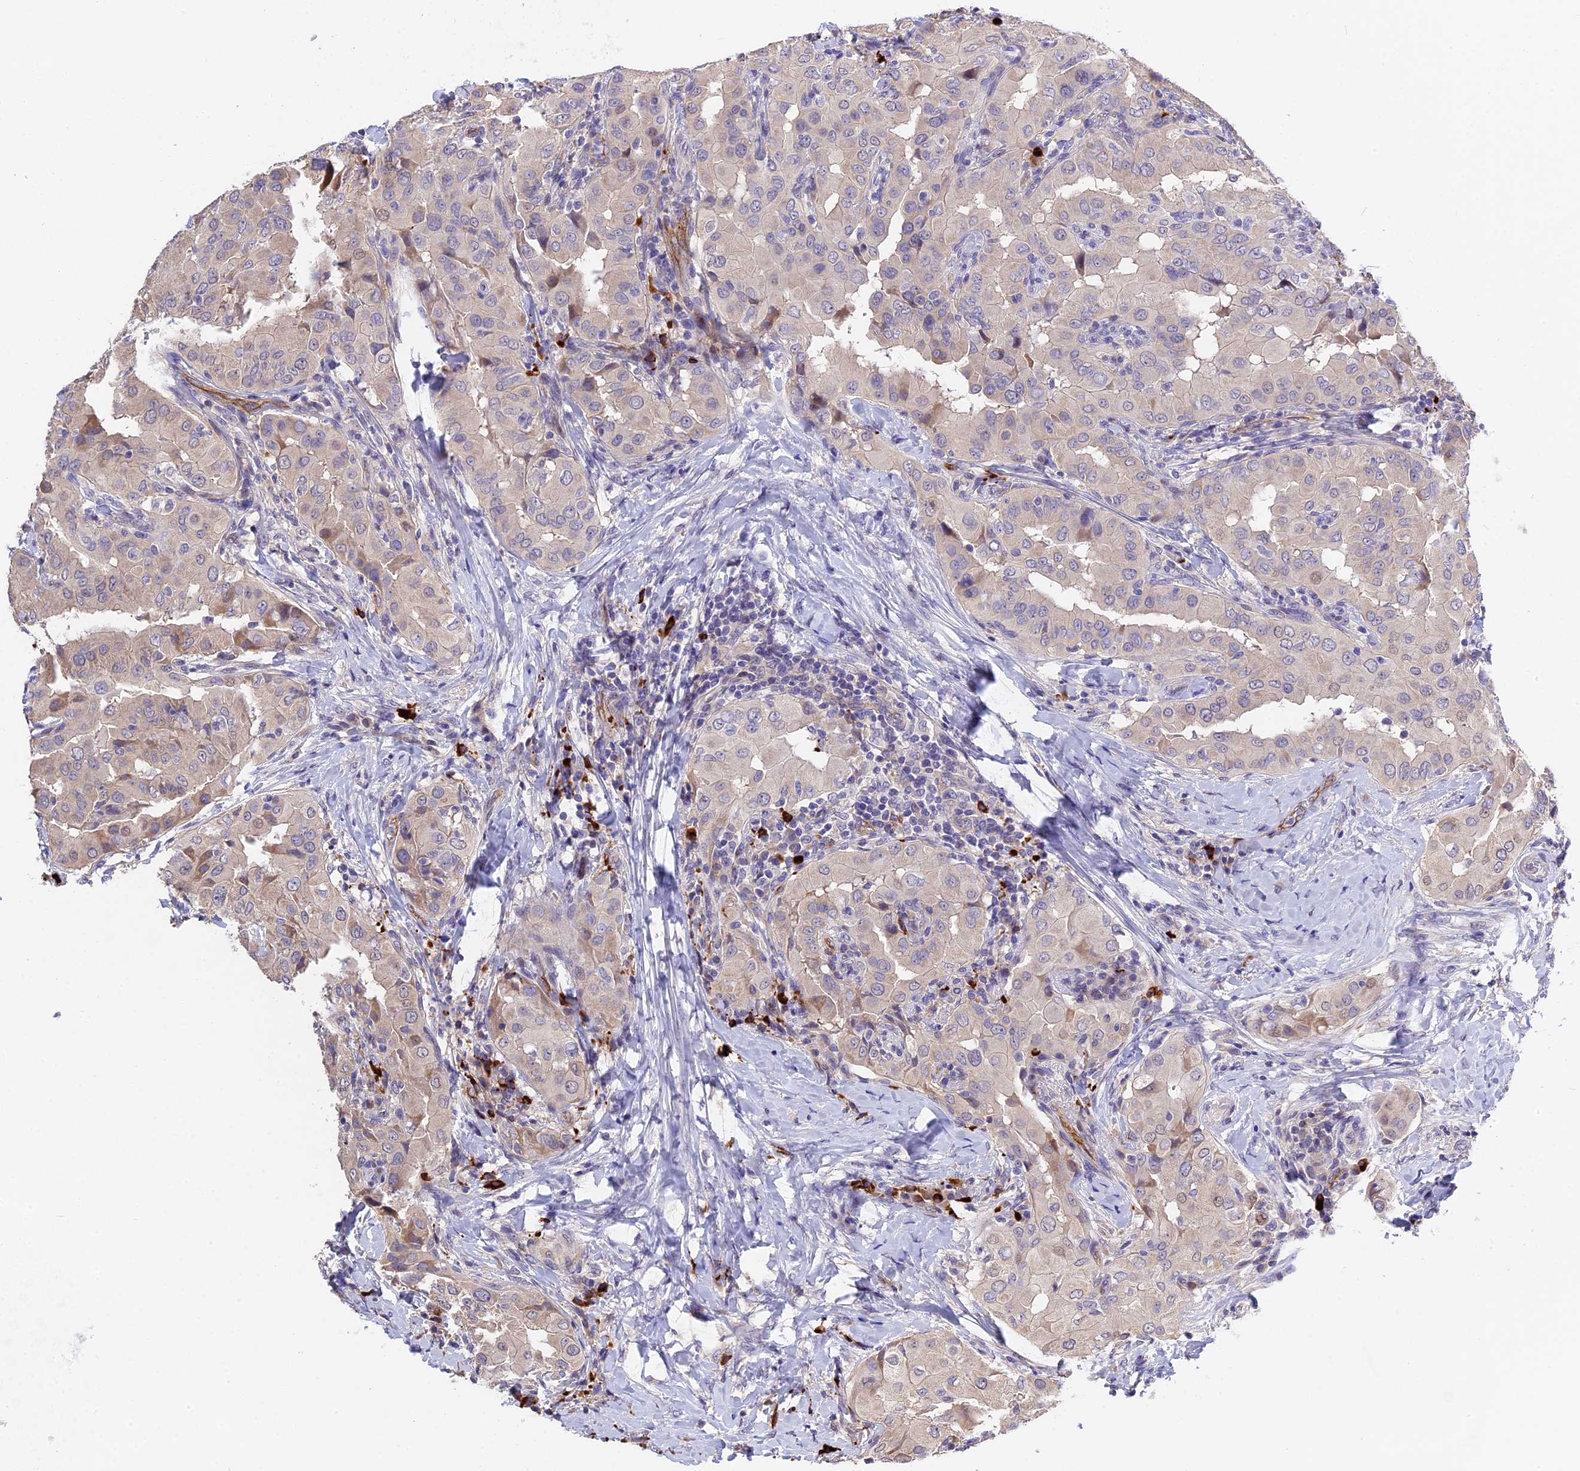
{"staining": {"intensity": "weak", "quantity": "<25%", "location": "cytoplasmic/membranous"}, "tissue": "thyroid cancer", "cell_type": "Tumor cells", "image_type": "cancer", "snomed": [{"axis": "morphology", "description": "Papillary adenocarcinoma, NOS"}, {"axis": "topography", "description": "Thyroid gland"}], "caption": "DAB immunohistochemical staining of thyroid papillary adenocarcinoma reveals no significant staining in tumor cells.", "gene": "MFSD2A", "patient": {"sex": "male", "age": 33}}